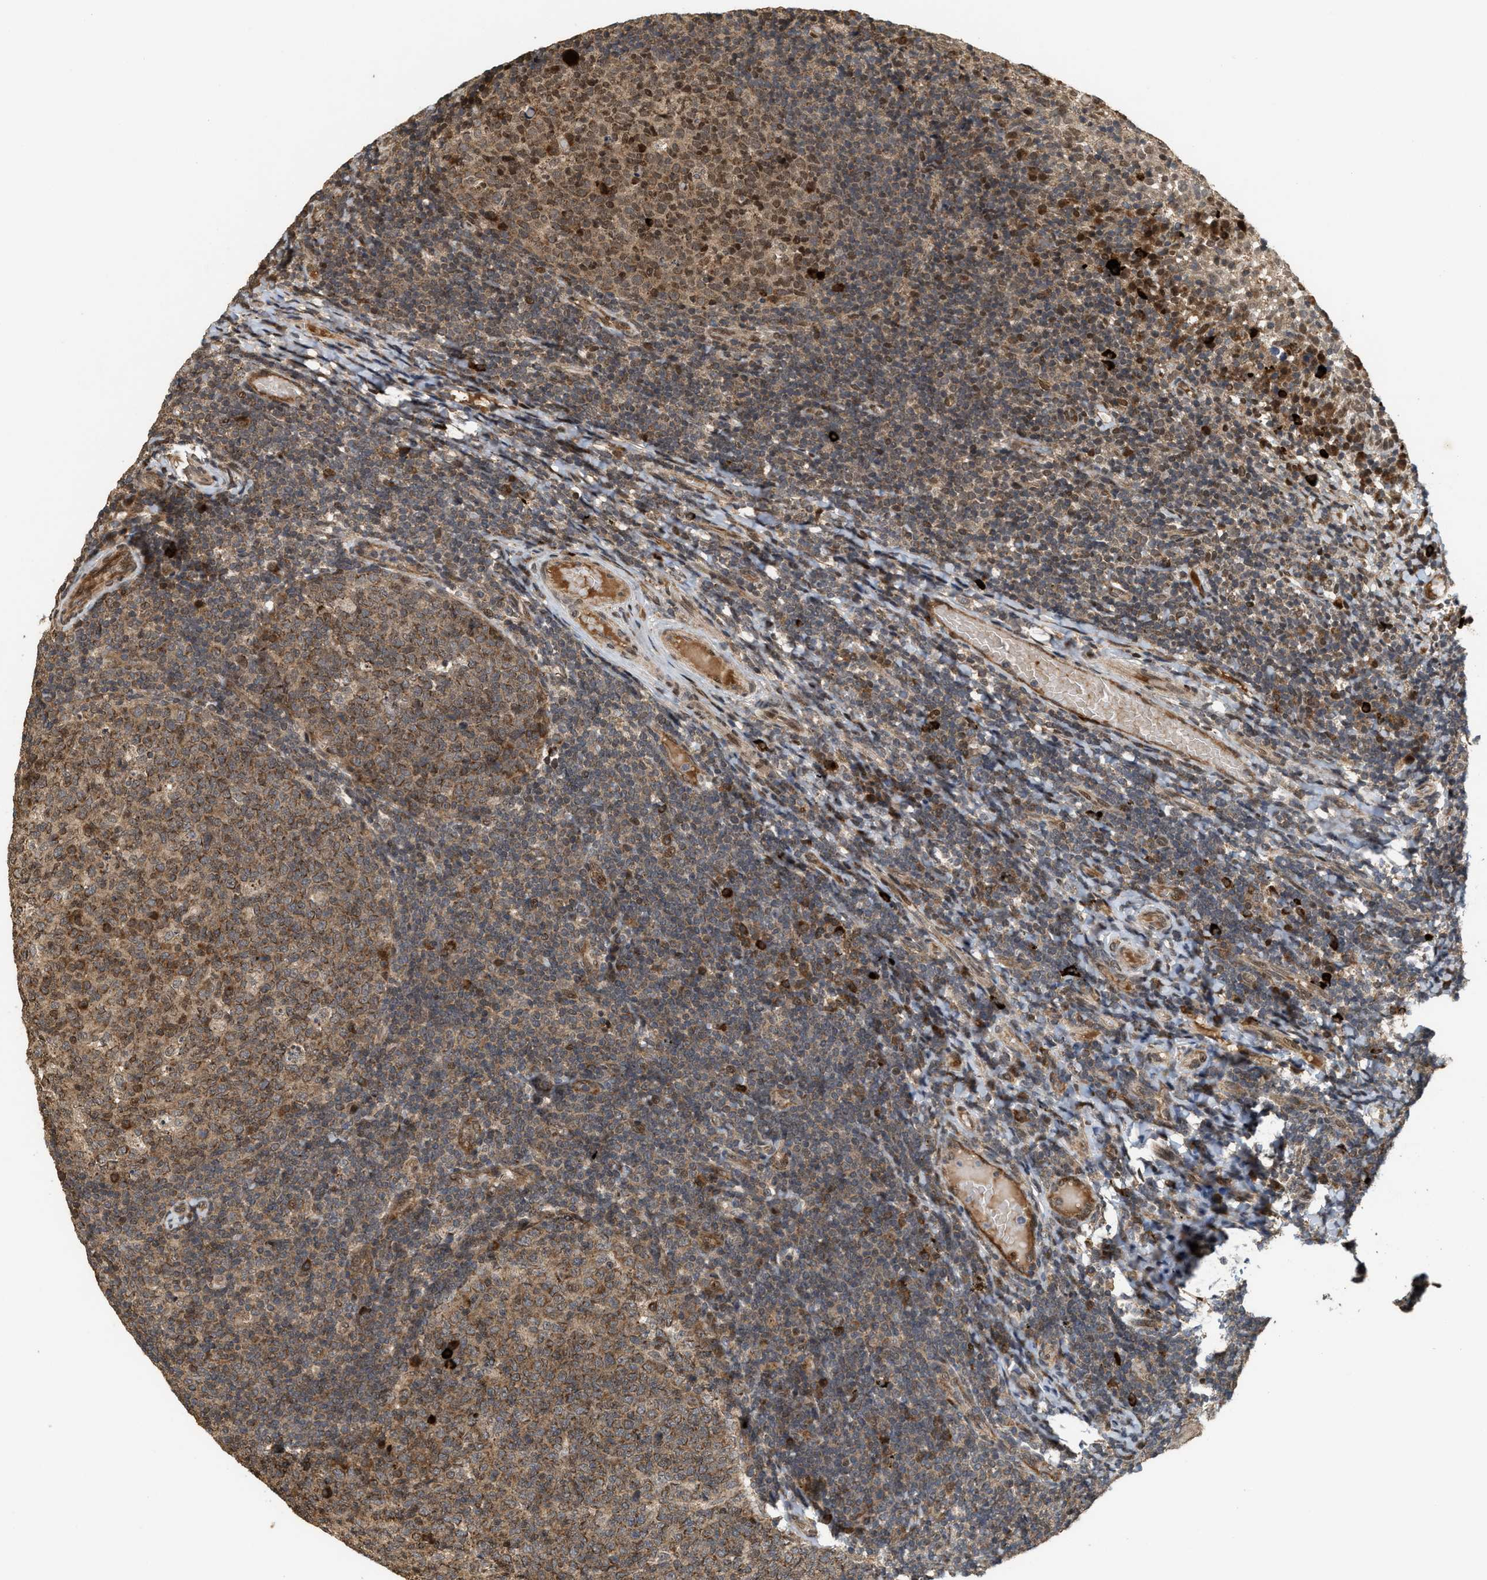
{"staining": {"intensity": "moderate", "quantity": ">75%", "location": "cytoplasmic/membranous,nuclear"}, "tissue": "tonsil", "cell_type": "Germinal center cells", "image_type": "normal", "snomed": [{"axis": "morphology", "description": "Normal tissue, NOS"}, {"axis": "topography", "description": "Tonsil"}], "caption": "This is a micrograph of immunohistochemistry (IHC) staining of normal tonsil, which shows moderate staining in the cytoplasmic/membranous,nuclear of germinal center cells.", "gene": "ELP2", "patient": {"sex": "female", "age": 19}}